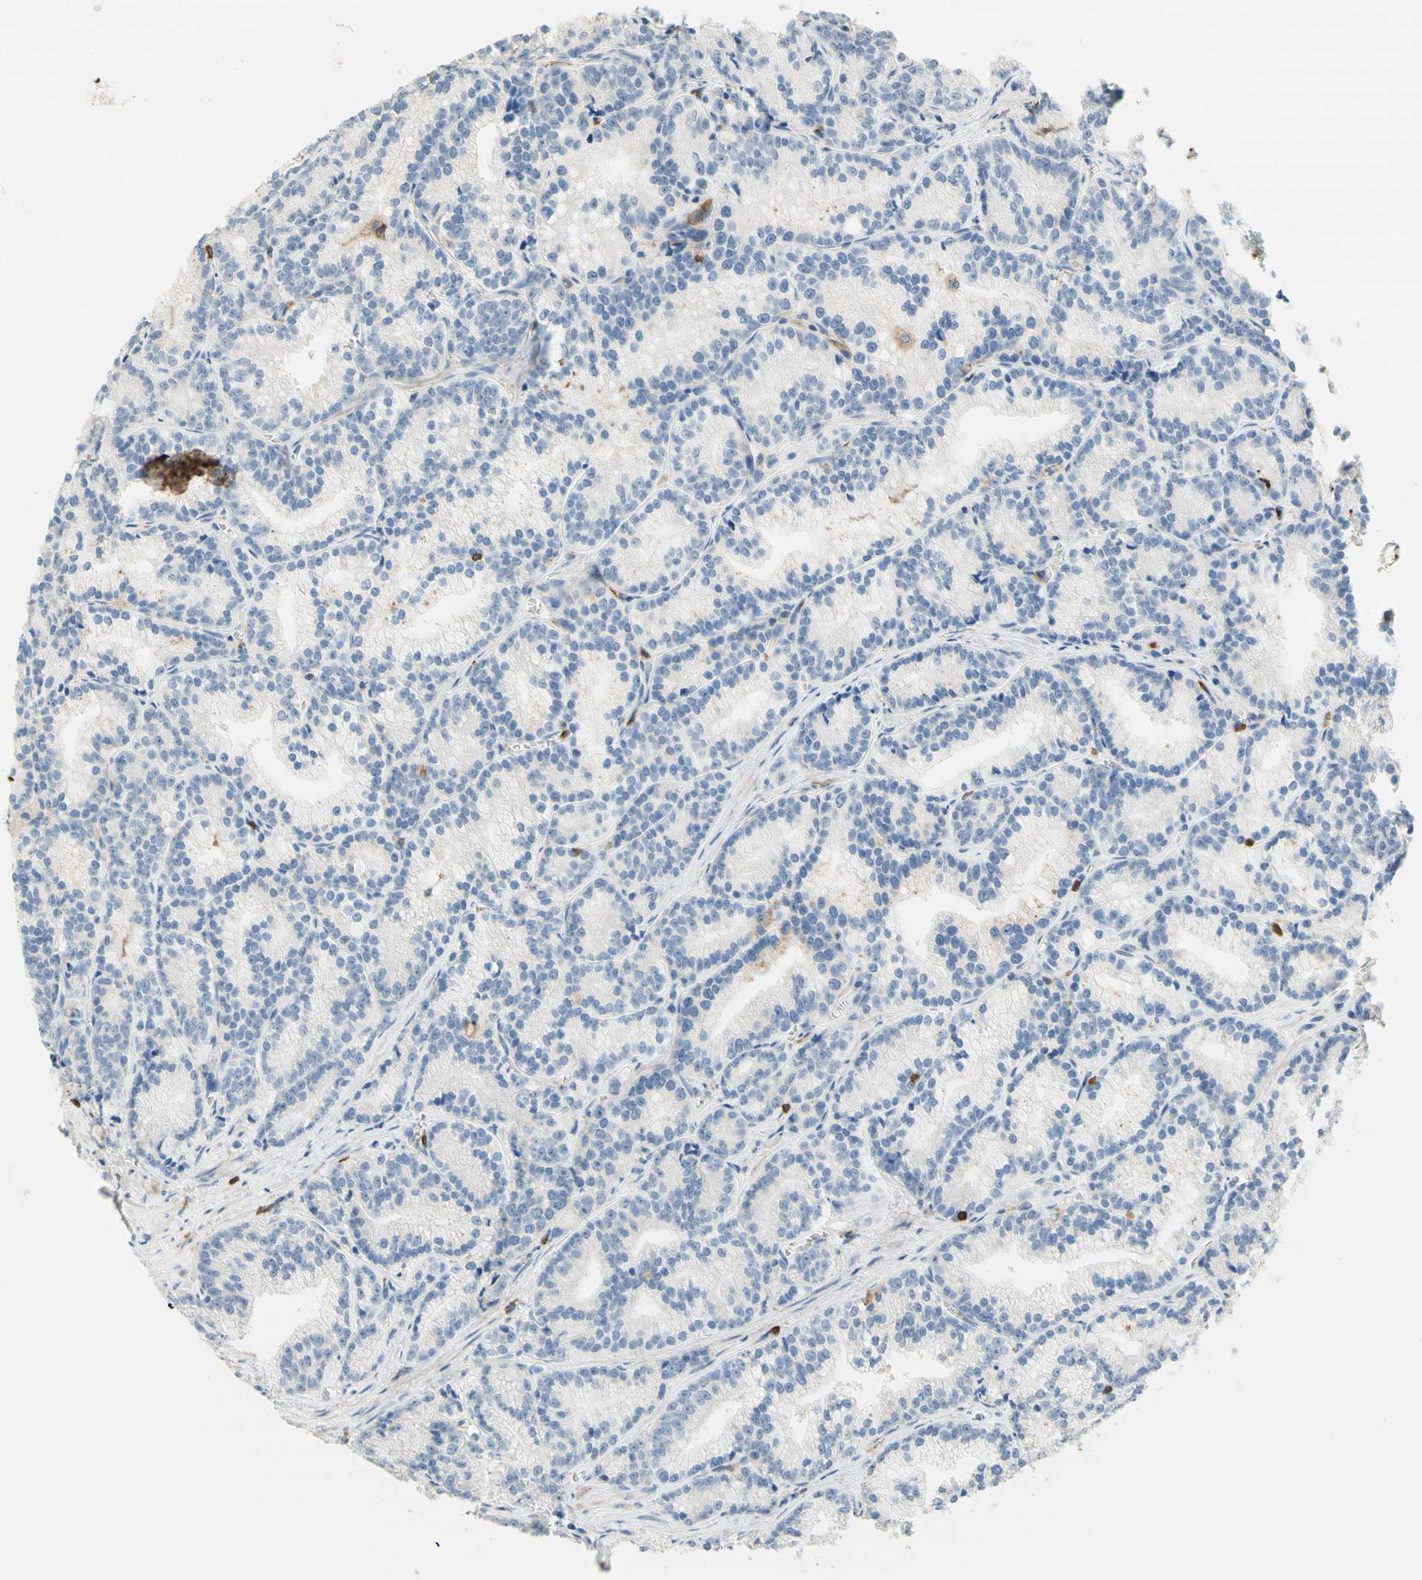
{"staining": {"intensity": "negative", "quantity": "none", "location": "none"}, "tissue": "prostate cancer", "cell_type": "Tumor cells", "image_type": "cancer", "snomed": [{"axis": "morphology", "description": "Adenocarcinoma, Low grade"}, {"axis": "topography", "description": "Prostate"}], "caption": "This micrograph is of prostate cancer stained with immunohistochemistry (IHC) to label a protein in brown with the nuclei are counter-stained blue. There is no staining in tumor cells.", "gene": "SPINK6", "patient": {"sex": "male", "age": 89}}